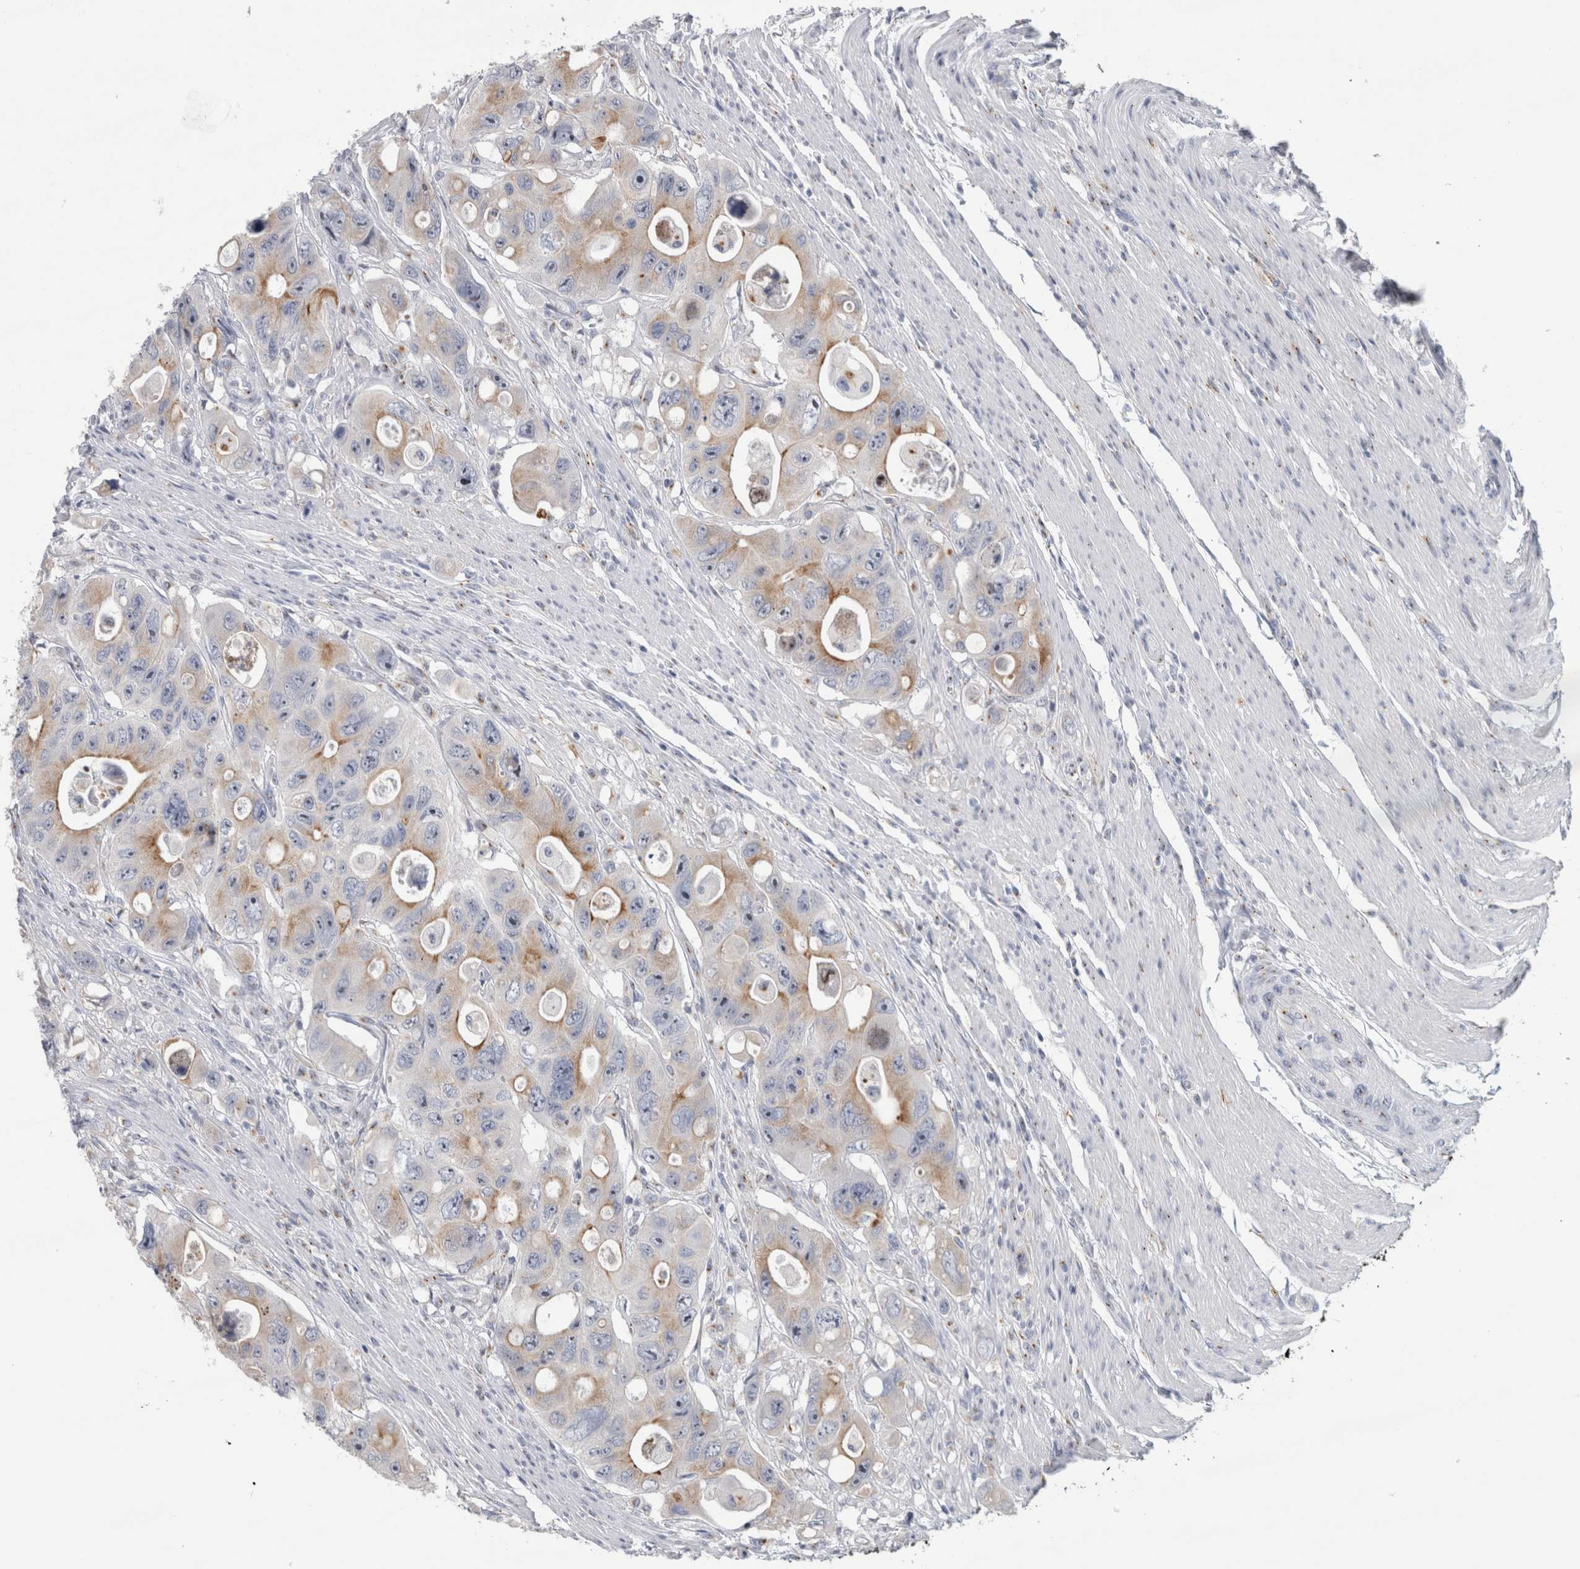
{"staining": {"intensity": "moderate", "quantity": "25%-75%", "location": "cytoplasmic/membranous"}, "tissue": "colorectal cancer", "cell_type": "Tumor cells", "image_type": "cancer", "snomed": [{"axis": "morphology", "description": "Adenocarcinoma, NOS"}, {"axis": "topography", "description": "Colon"}], "caption": "Tumor cells exhibit medium levels of moderate cytoplasmic/membranous staining in approximately 25%-75% of cells in colorectal cancer. (brown staining indicates protein expression, while blue staining denotes nuclei).", "gene": "AKAP9", "patient": {"sex": "female", "age": 46}}